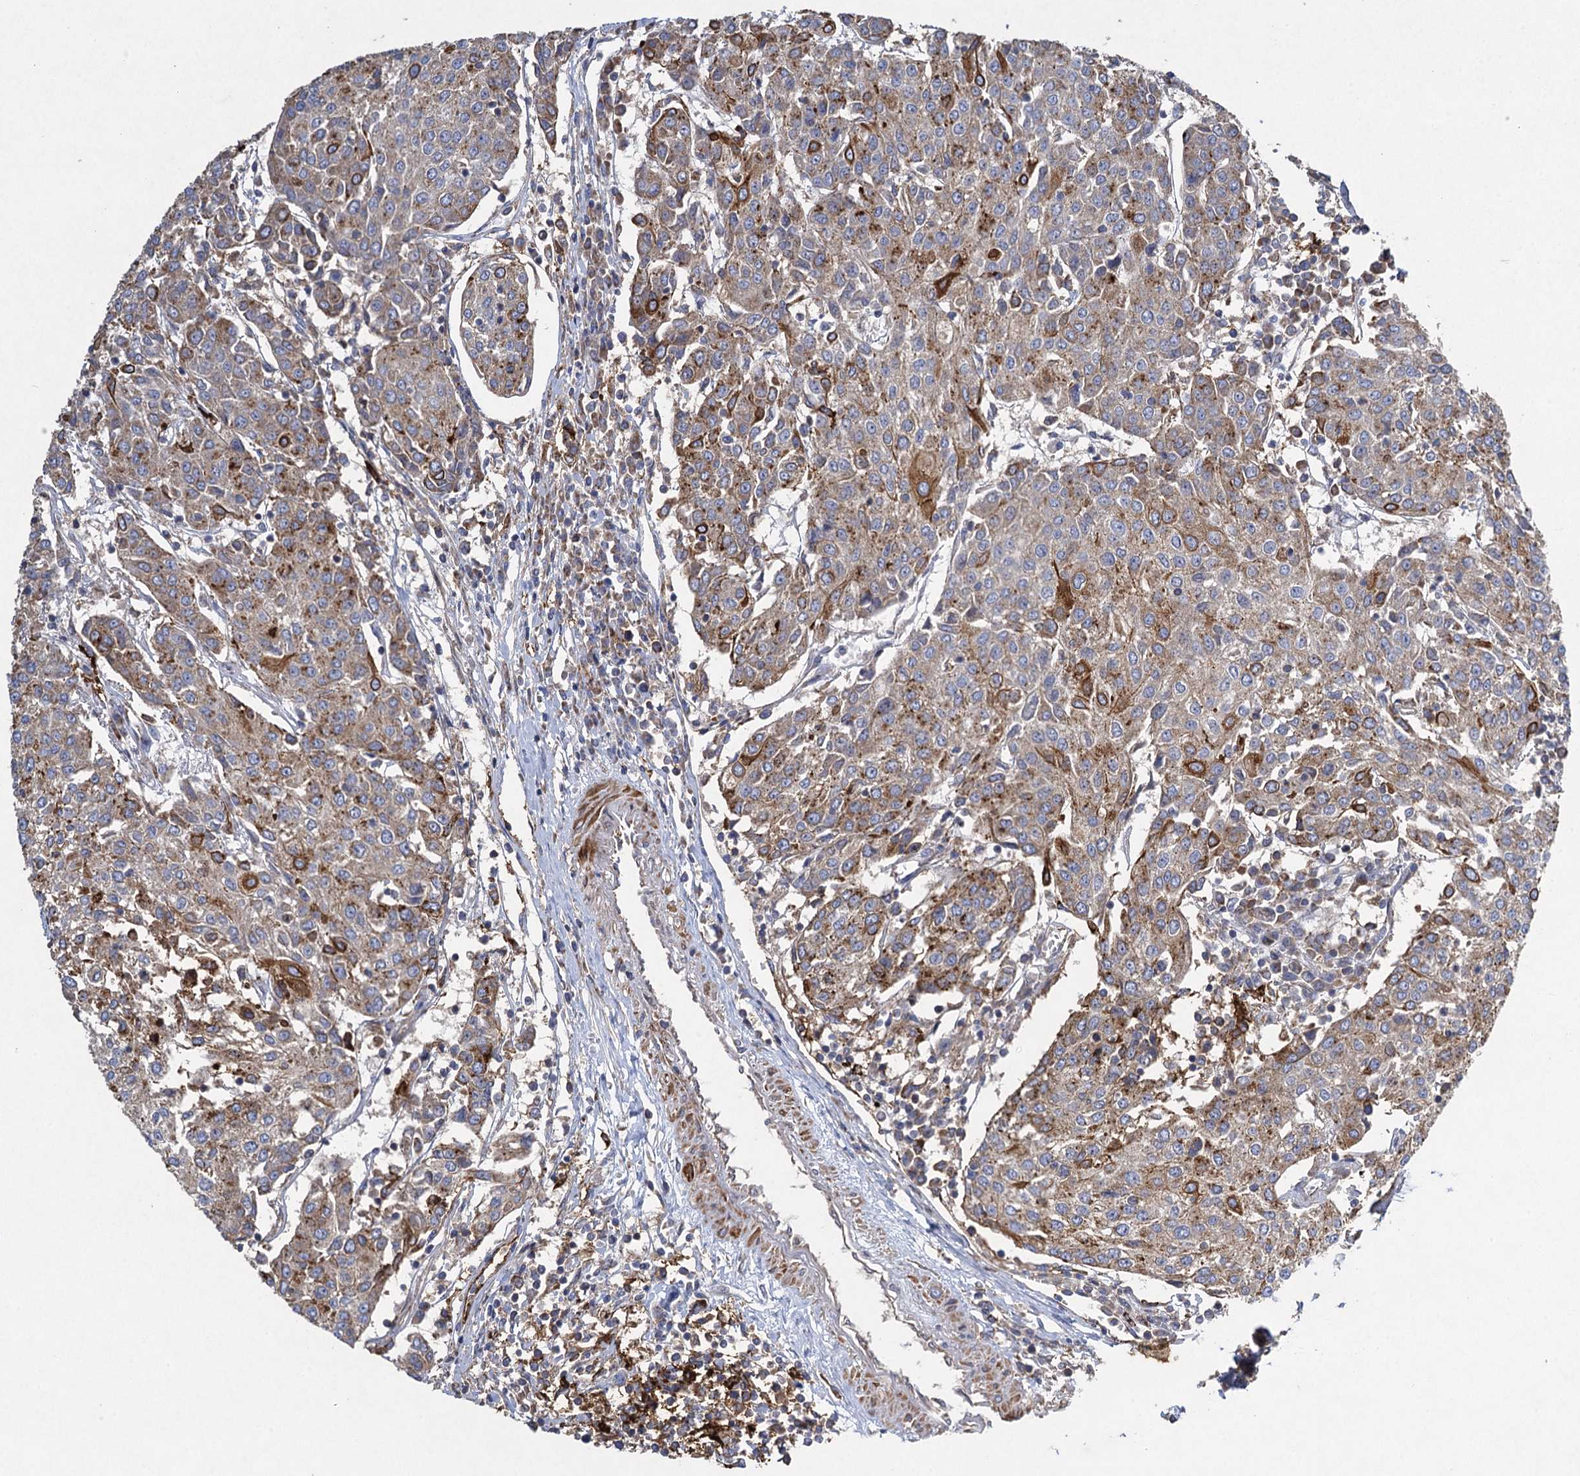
{"staining": {"intensity": "moderate", "quantity": "<25%", "location": "cytoplasmic/membranous"}, "tissue": "urothelial cancer", "cell_type": "Tumor cells", "image_type": "cancer", "snomed": [{"axis": "morphology", "description": "Urothelial carcinoma, High grade"}, {"axis": "topography", "description": "Urinary bladder"}], "caption": "Moderate cytoplasmic/membranous positivity is appreciated in approximately <25% of tumor cells in urothelial carcinoma (high-grade). The protein is shown in brown color, while the nuclei are stained blue.", "gene": "TXNDC11", "patient": {"sex": "female", "age": 85}}